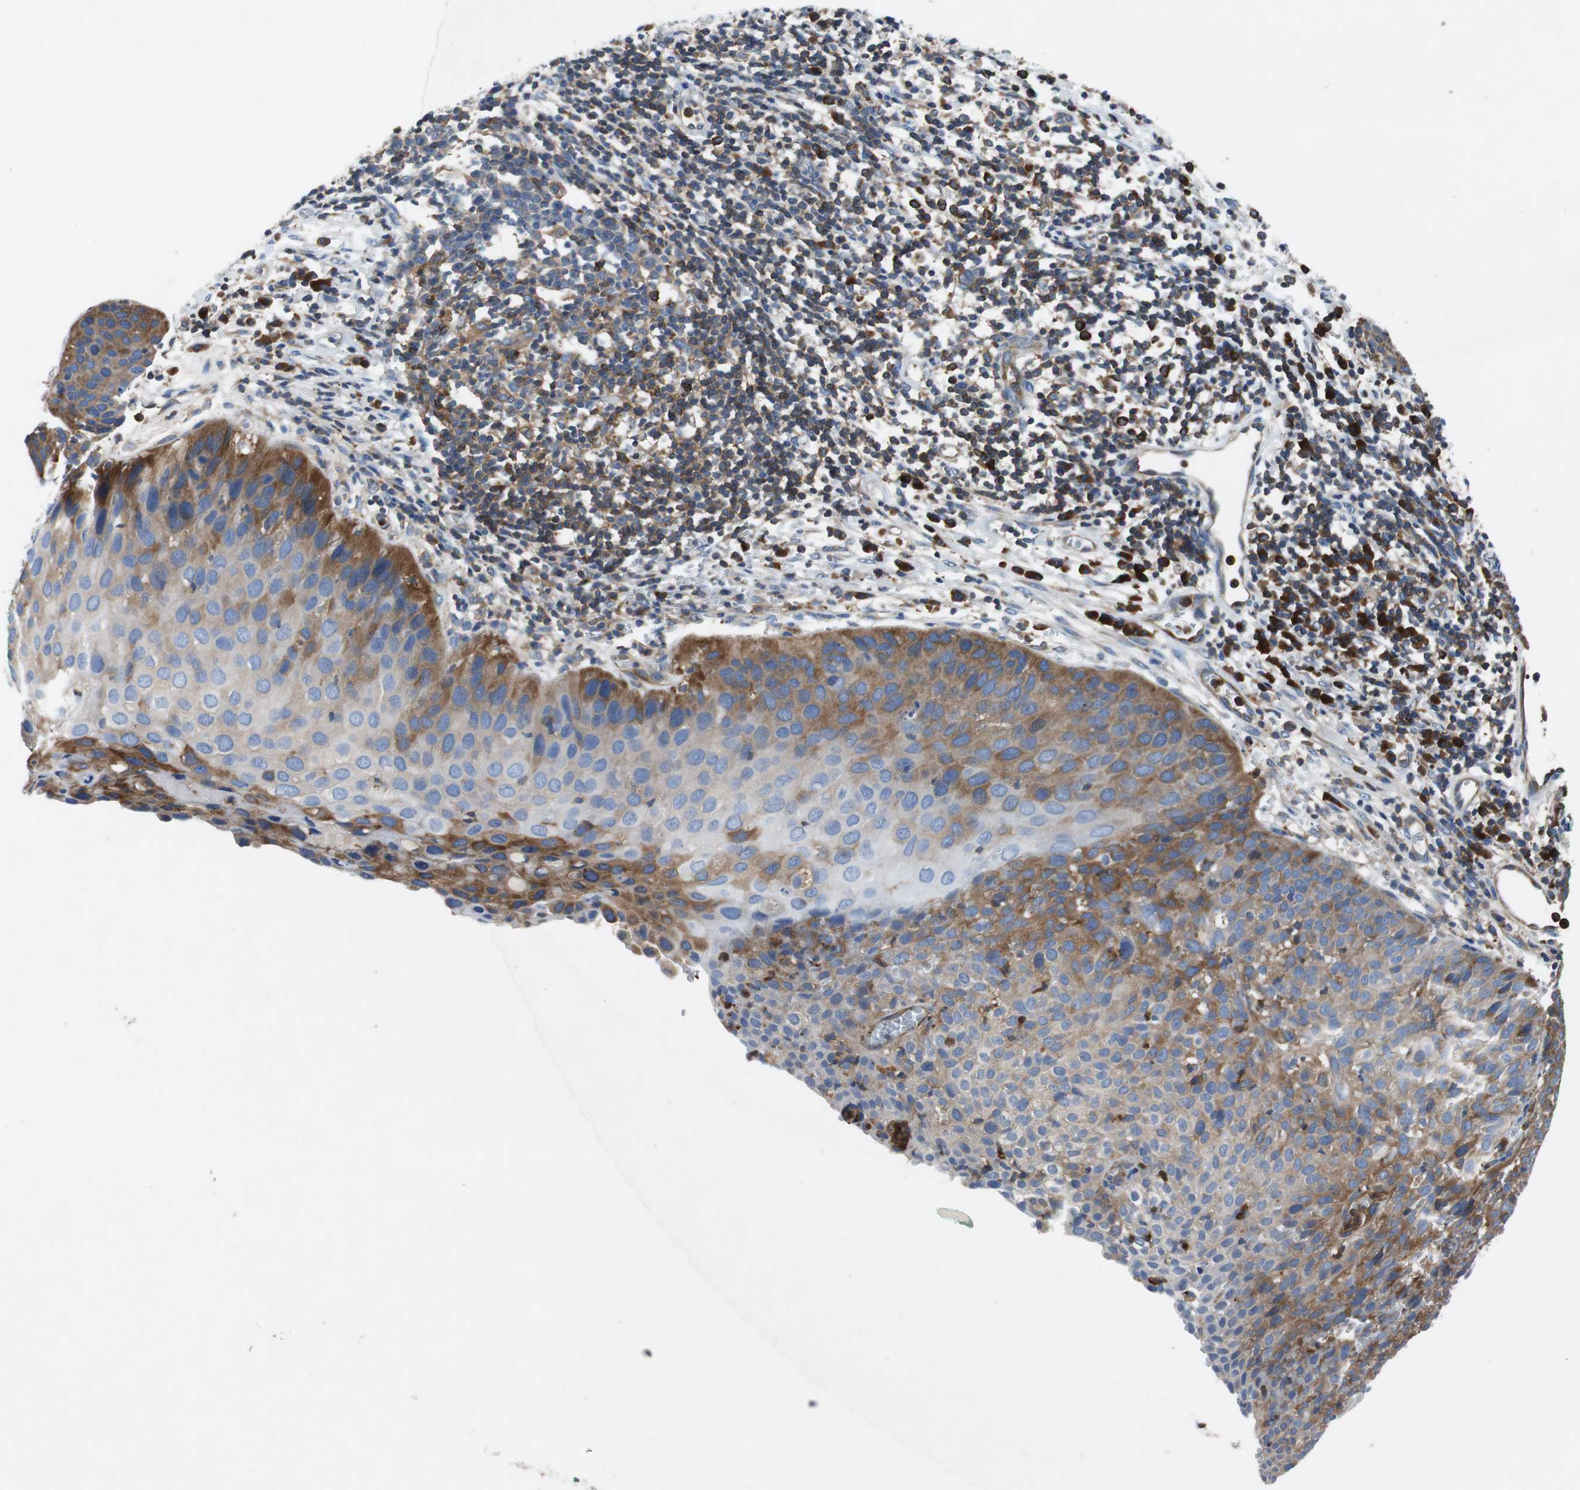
{"staining": {"intensity": "moderate", "quantity": "25%-75%", "location": "cytoplasmic/membranous"}, "tissue": "cervical cancer", "cell_type": "Tumor cells", "image_type": "cancer", "snomed": [{"axis": "morphology", "description": "Squamous cell carcinoma, NOS"}, {"axis": "topography", "description": "Cervix"}], "caption": "This micrograph displays immunohistochemistry (IHC) staining of cervical cancer, with medium moderate cytoplasmic/membranous staining in approximately 25%-75% of tumor cells.", "gene": "GYS1", "patient": {"sex": "female", "age": 38}}